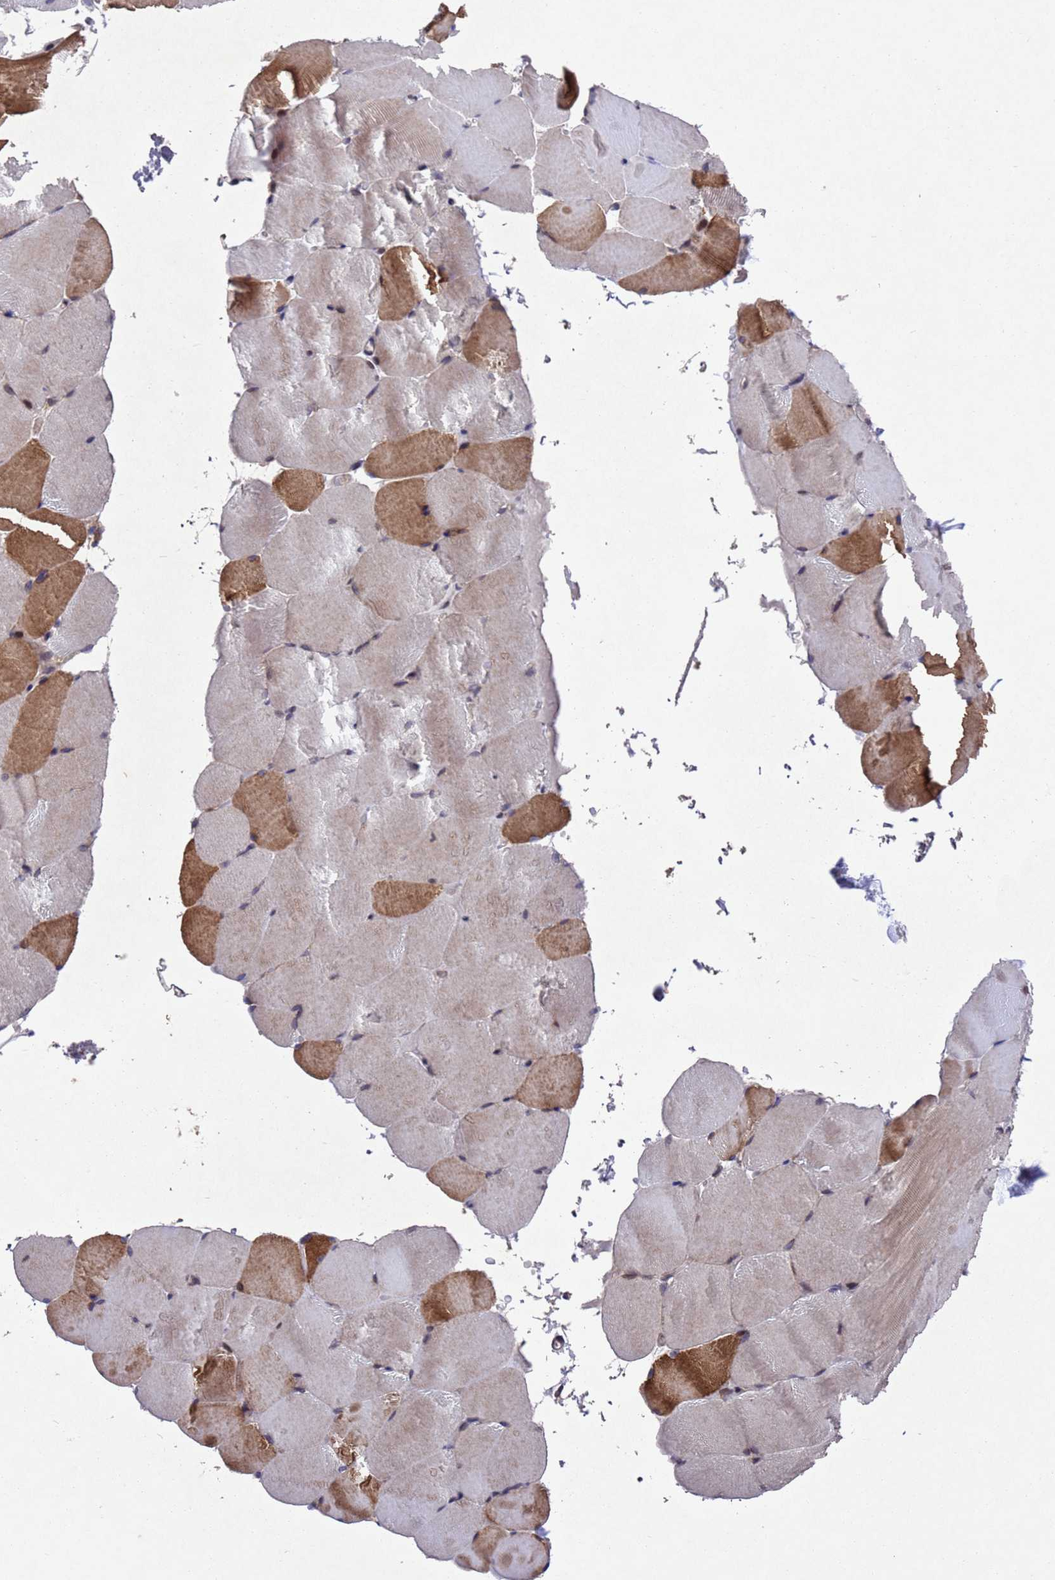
{"staining": {"intensity": "moderate", "quantity": "<25%", "location": "cytoplasmic/membranous"}, "tissue": "skeletal muscle", "cell_type": "Myocytes", "image_type": "normal", "snomed": [{"axis": "morphology", "description": "Normal tissue, NOS"}, {"axis": "topography", "description": "Skeletal muscle"}, {"axis": "topography", "description": "Parathyroid gland"}], "caption": "Protein expression analysis of benign skeletal muscle exhibits moderate cytoplasmic/membranous positivity in about <25% of myocytes. The protein of interest is stained brown, and the nuclei are stained in blue (DAB IHC with brightfield microscopy, high magnification).", "gene": "TBK1", "patient": {"sex": "female", "age": 37}}